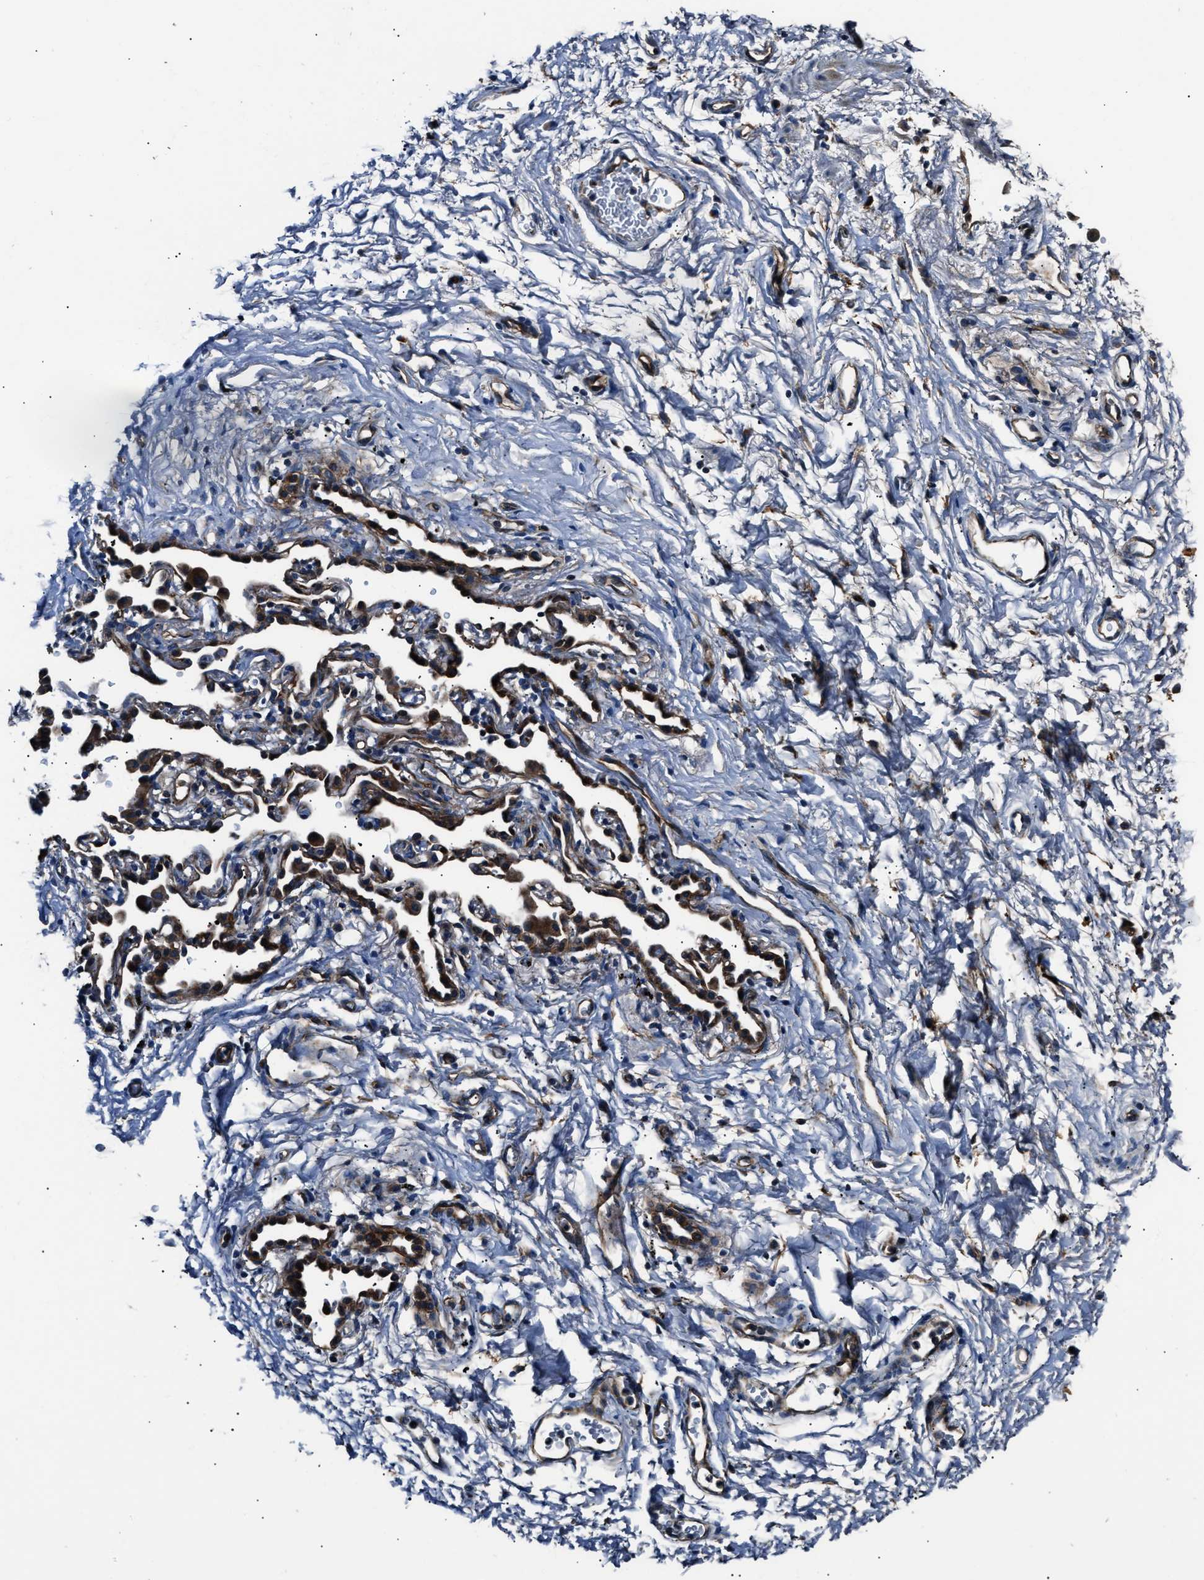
{"staining": {"intensity": "negative", "quantity": "none", "location": "none"}, "tissue": "adipose tissue", "cell_type": "Adipocytes", "image_type": "normal", "snomed": [{"axis": "morphology", "description": "Normal tissue, NOS"}, {"axis": "topography", "description": "Cartilage tissue"}, {"axis": "topography", "description": "Bronchus"}], "caption": "The micrograph shows no staining of adipocytes in normal adipose tissue.", "gene": "ENSG00000281039", "patient": {"sex": "female", "age": 53}}